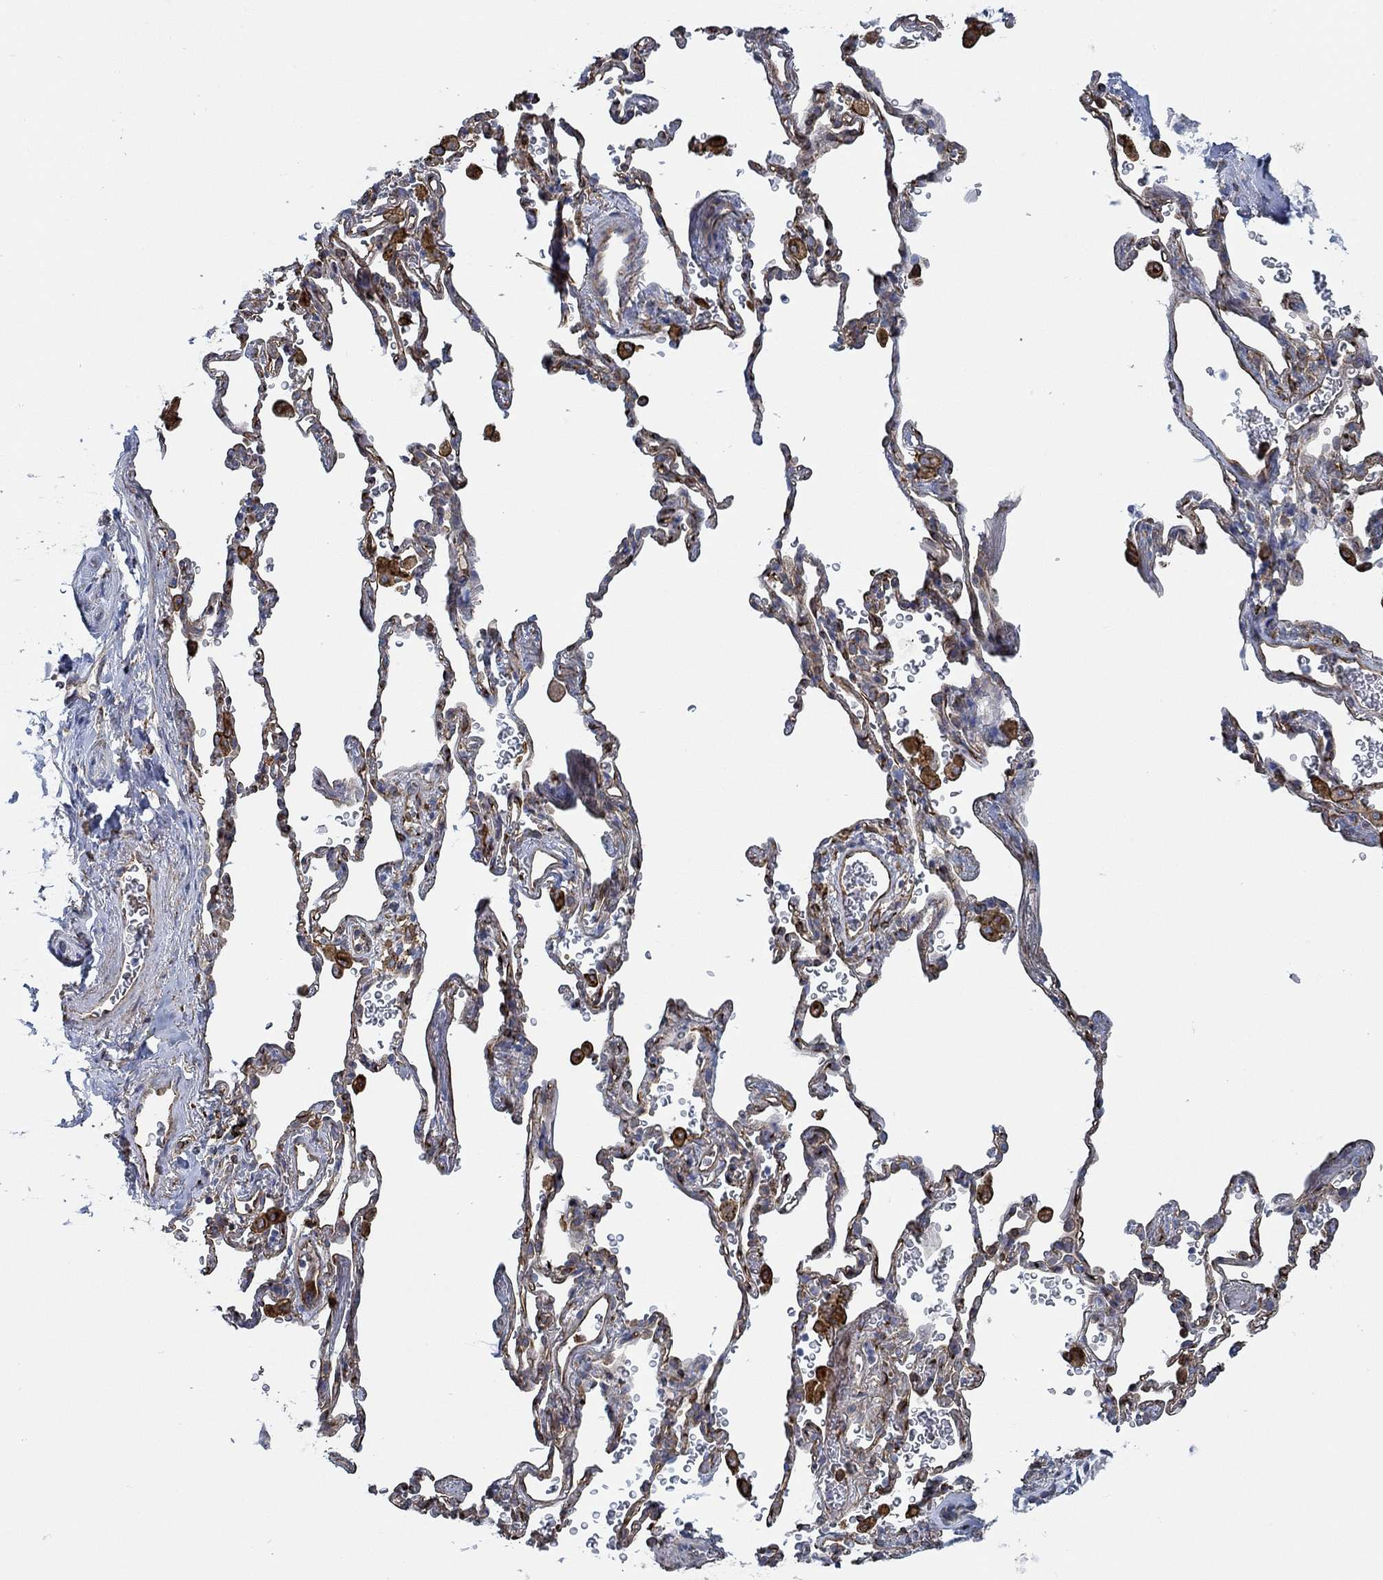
{"staining": {"intensity": "negative", "quantity": "none", "location": "none"}, "tissue": "adipose tissue", "cell_type": "Adipocytes", "image_type": "normal", "snomed": [{"axis": "morphology", "description": "Normal tissue, NOS"}, {"axis": "morphology", "description": "Adenocarcinoma, NOS"}, {"axis": "topography", "description": "Cartilage tissue"}, {"axis": "topography", "description": "Lung"}], "caption": "Immunohistochemistry image of unremarkable adipose tissue stained for a protein (brown), which demonstrates no staining in adipocytes.", "gene": "STC2", "patient": {"sex": "male", "age": 59}}